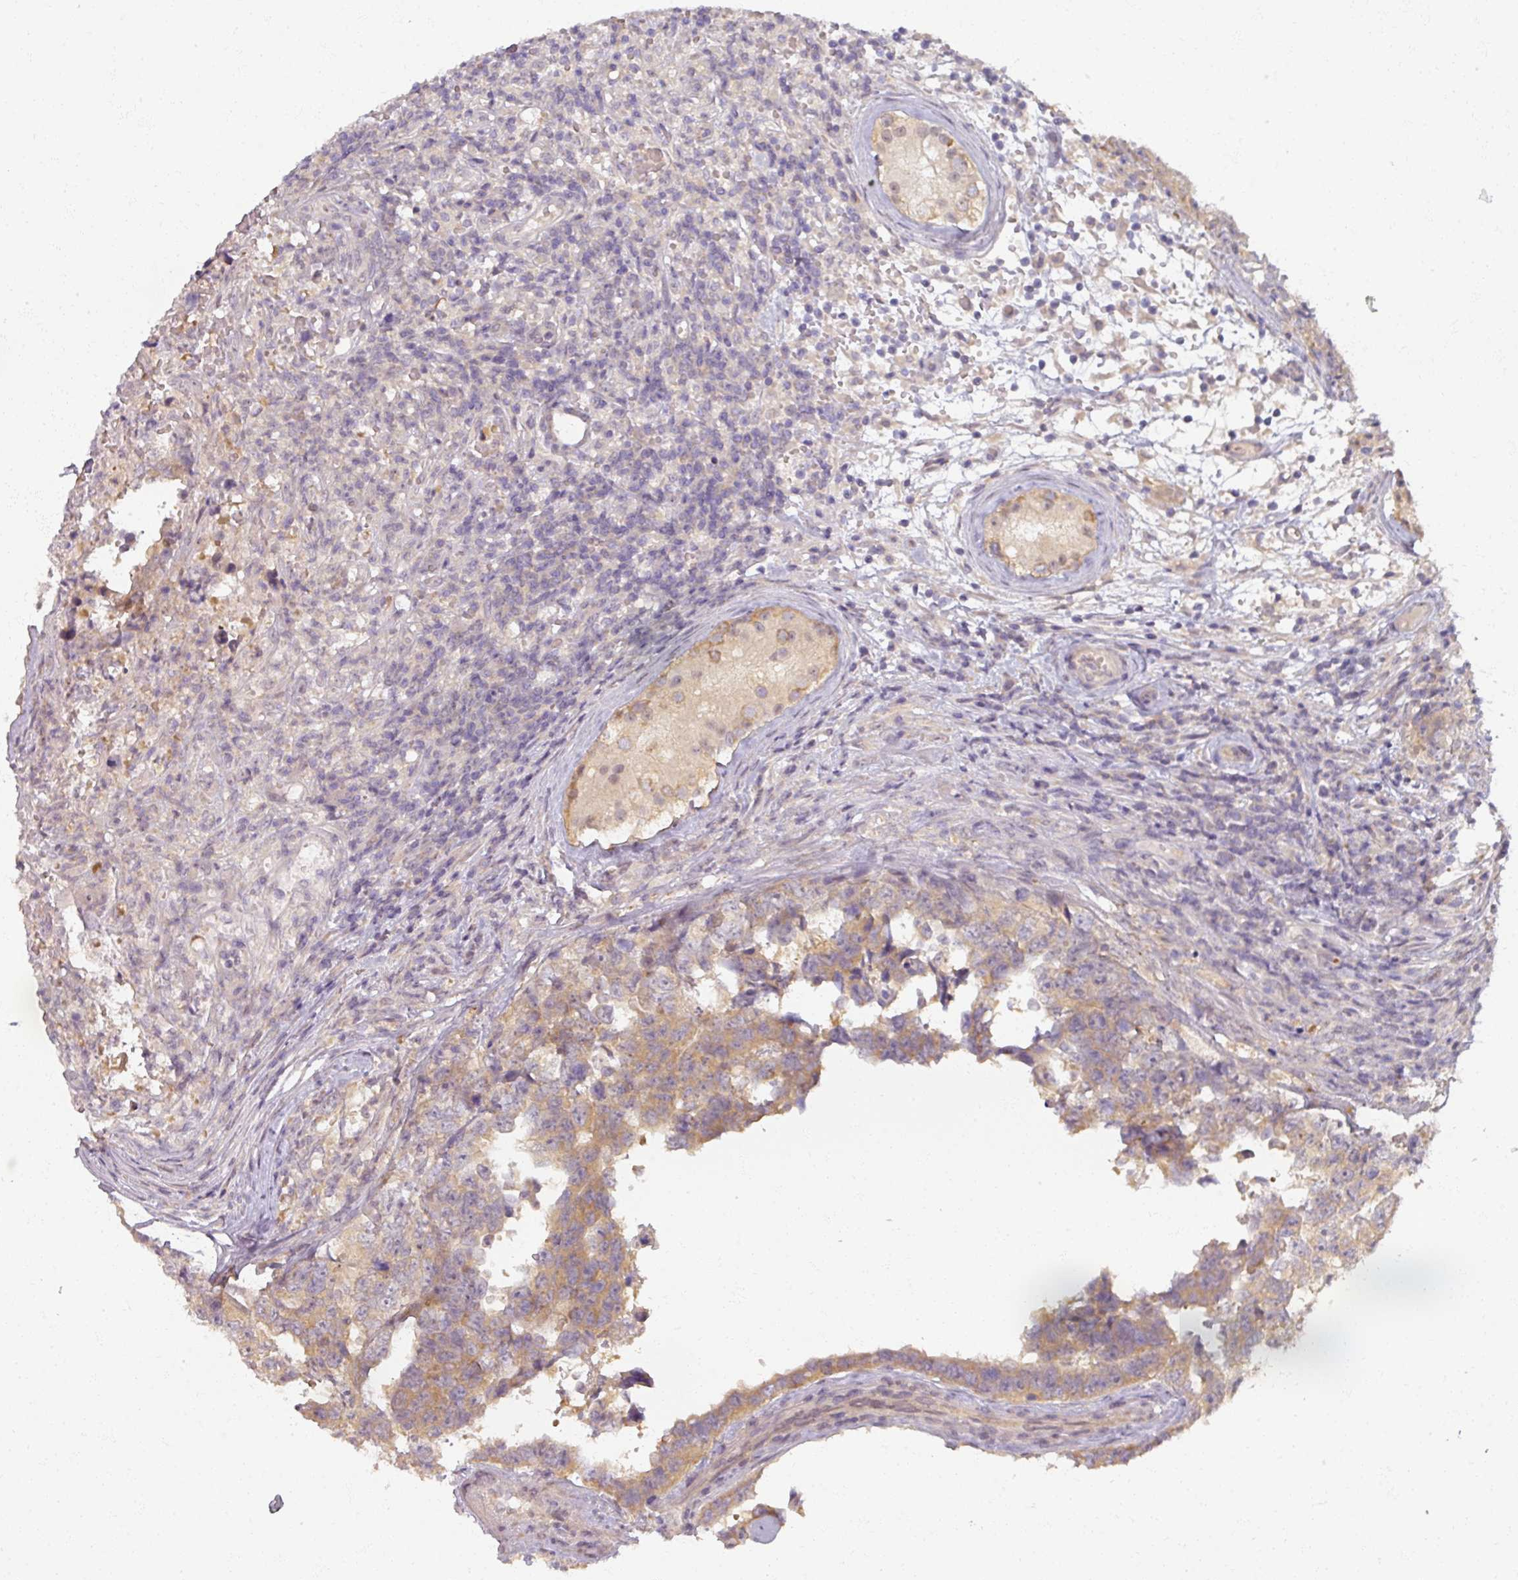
{"staining": {"intensity": "moderate", "quantity": ">75%", "location": "cytoplasmic/membranous"}, "tissue": "testis cancer", "cell_type": "Tumor cells", "image_type": "cancer", "snomed": [{"axis": "morphology", "description": "Normal tissue, NOS"}, {"axis": "morphology", "description": "Carcinoma, Embryonal, NOS"}, {"axis": "topography", "description": "Testis"}, {"axis": "topography", "description": "Epididymis"}], "caption": "This image exhibits embryonal carcinoma (testis) stained with IHC to label a protein in brown. The cytoplasmic/membranous of tumor cells show moderate positivity for the protein. Nuclei are counter-stained blue.", "gene": "MYMK", "patient": {"sex": "male", "age": 25}}